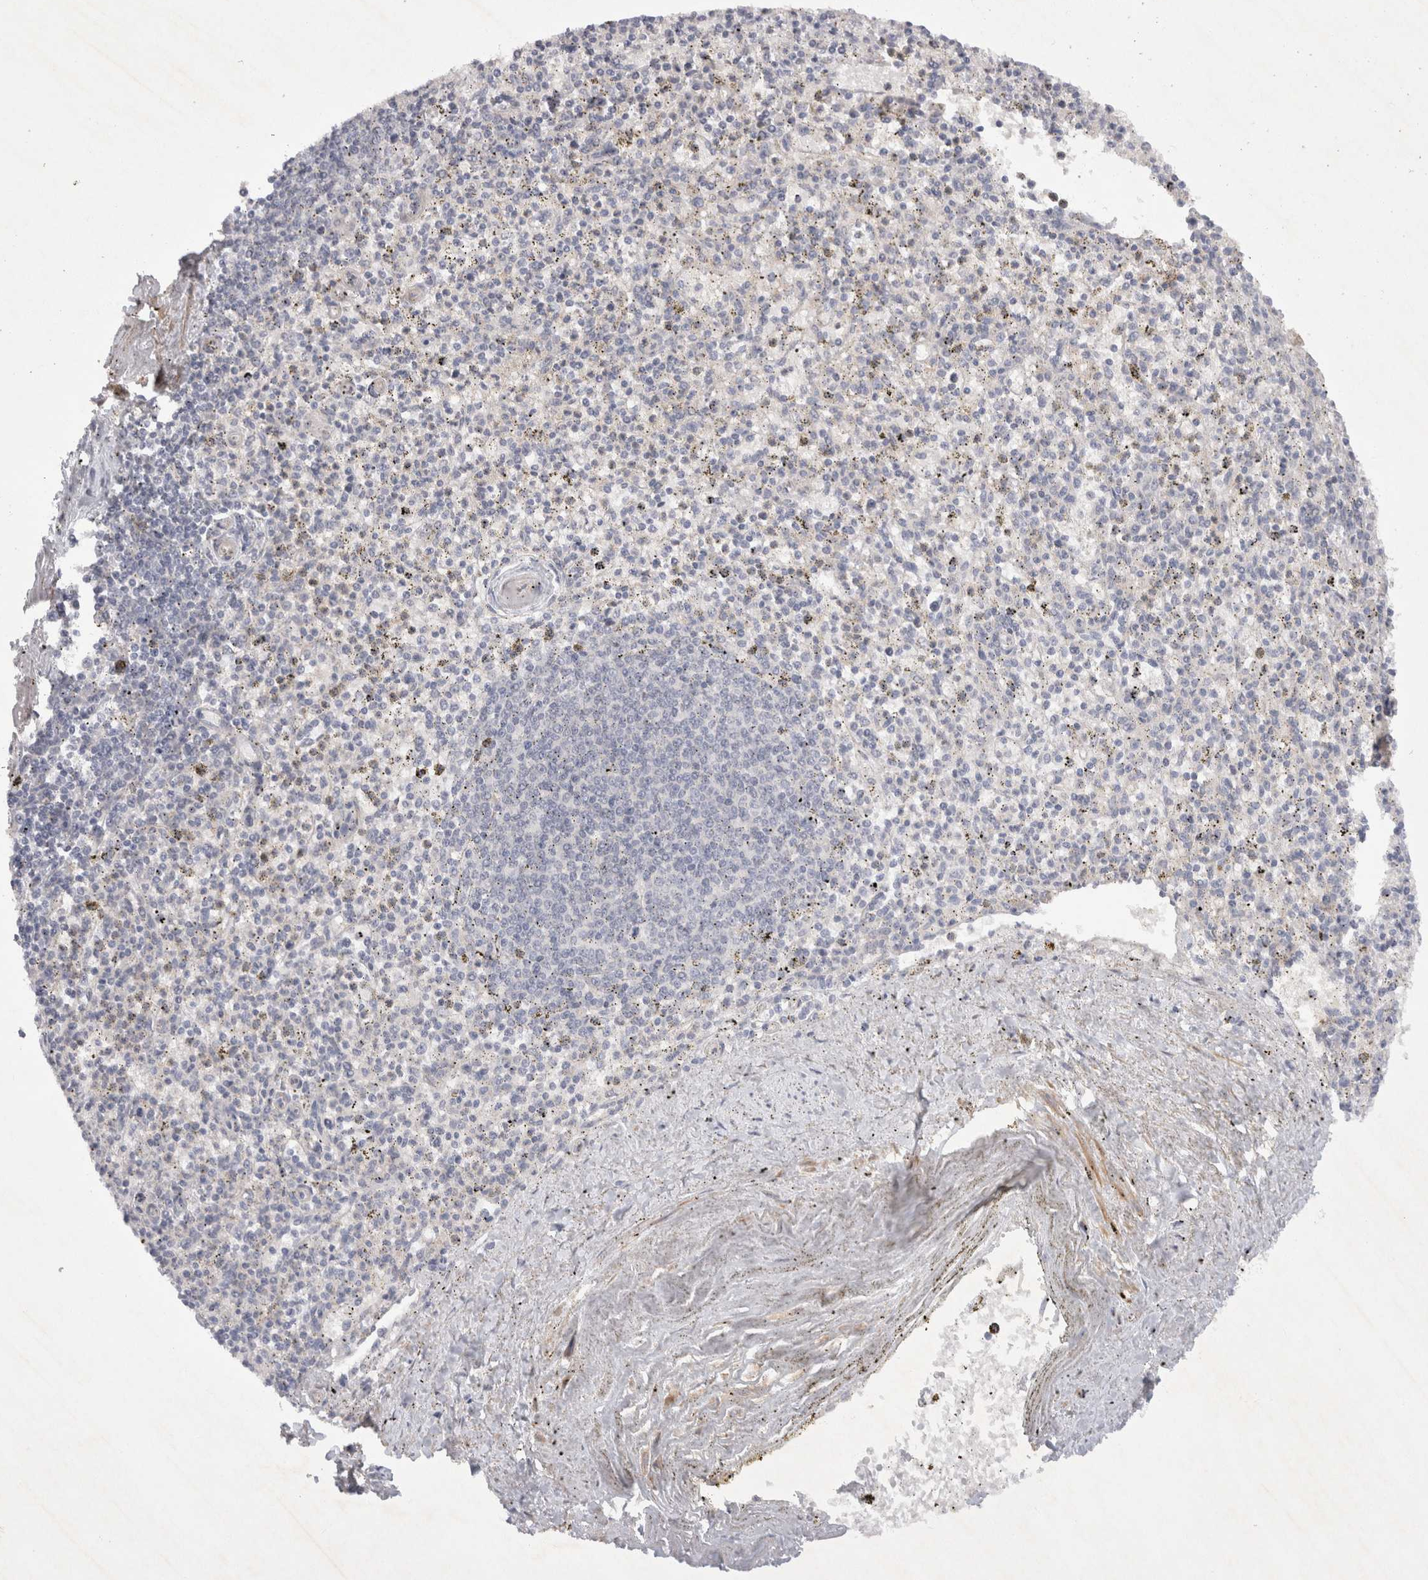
{"staining": {"intensity": "negative", "quantity": "none", "location": "none"}, "tissue": "spleen", "cell_type": "Cells in red pulp", "image_type": "normal", "snomed": [{"axis": "morphology", "description": "Normal tissue, NOS"}, {"axis": "topography", "description": "Spleen"}], "caption": "Cells in red pulp show no significant protein positivity in unremarkable spleen.", "gene": "BZW2", "patient": {"sex": "male", "age": 72}}